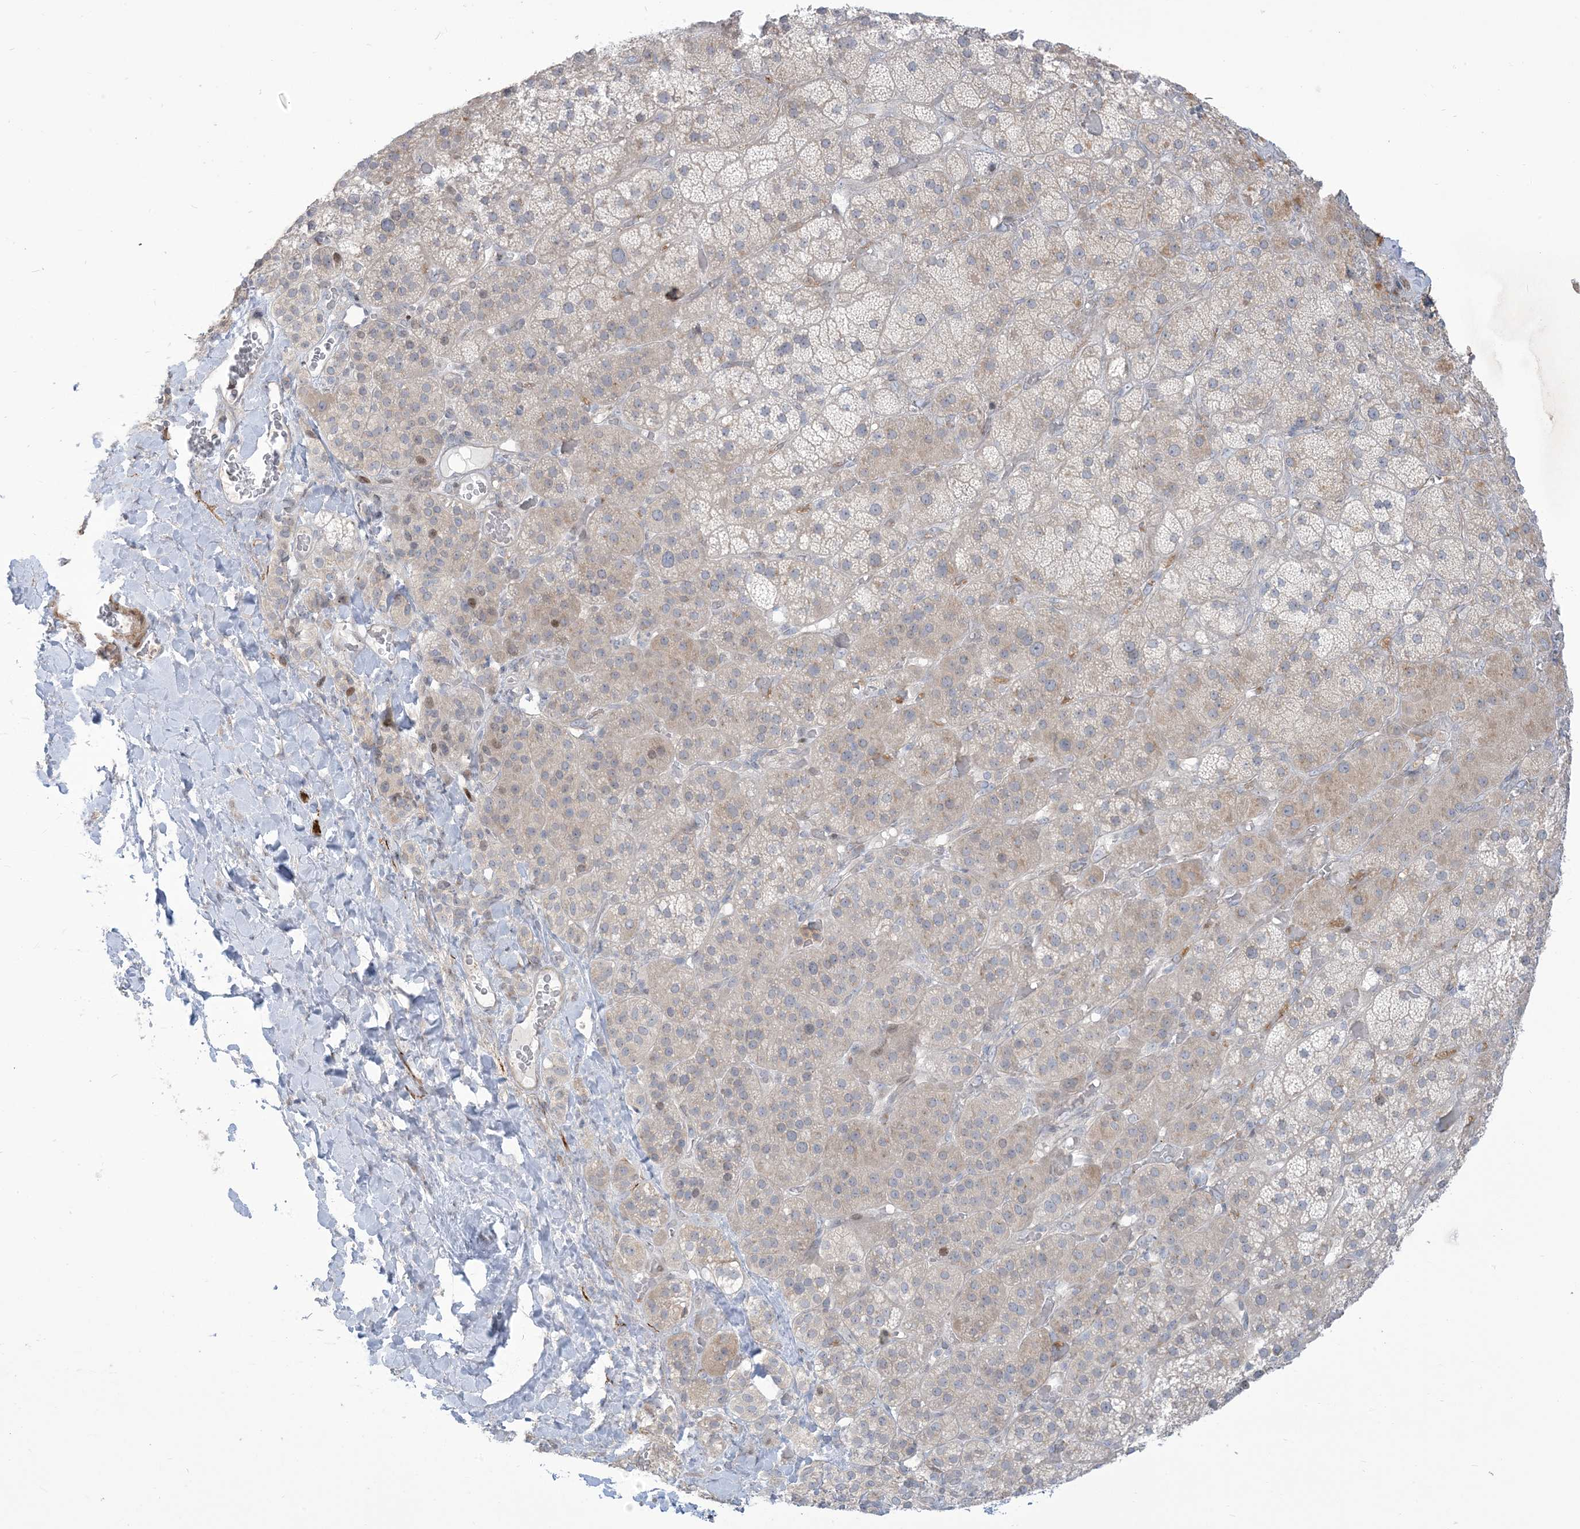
{"staining": {"intensity": "moderate", "quantity": "<25%", "location": "cytoplasmic/membranous,nuclear"}, "tissue": "adrenal gland", "cell_type": "Glandular cells", "image_type": "normal", "snomed": [{"axis": "morphology", "description": "Normal tissue, NOS"}, {"axis": "topography", "description": "Adrenal gland"}], "caption": "A high-resolution photomicrograph shows IHC staining of normal adrenal gland, which displays moderate cytoplasmic/membranous,nuclear staining in approximately <25% of glandular cells.", "gene": "AFTPH", "patient": {"sex": "male", "age": 57}}